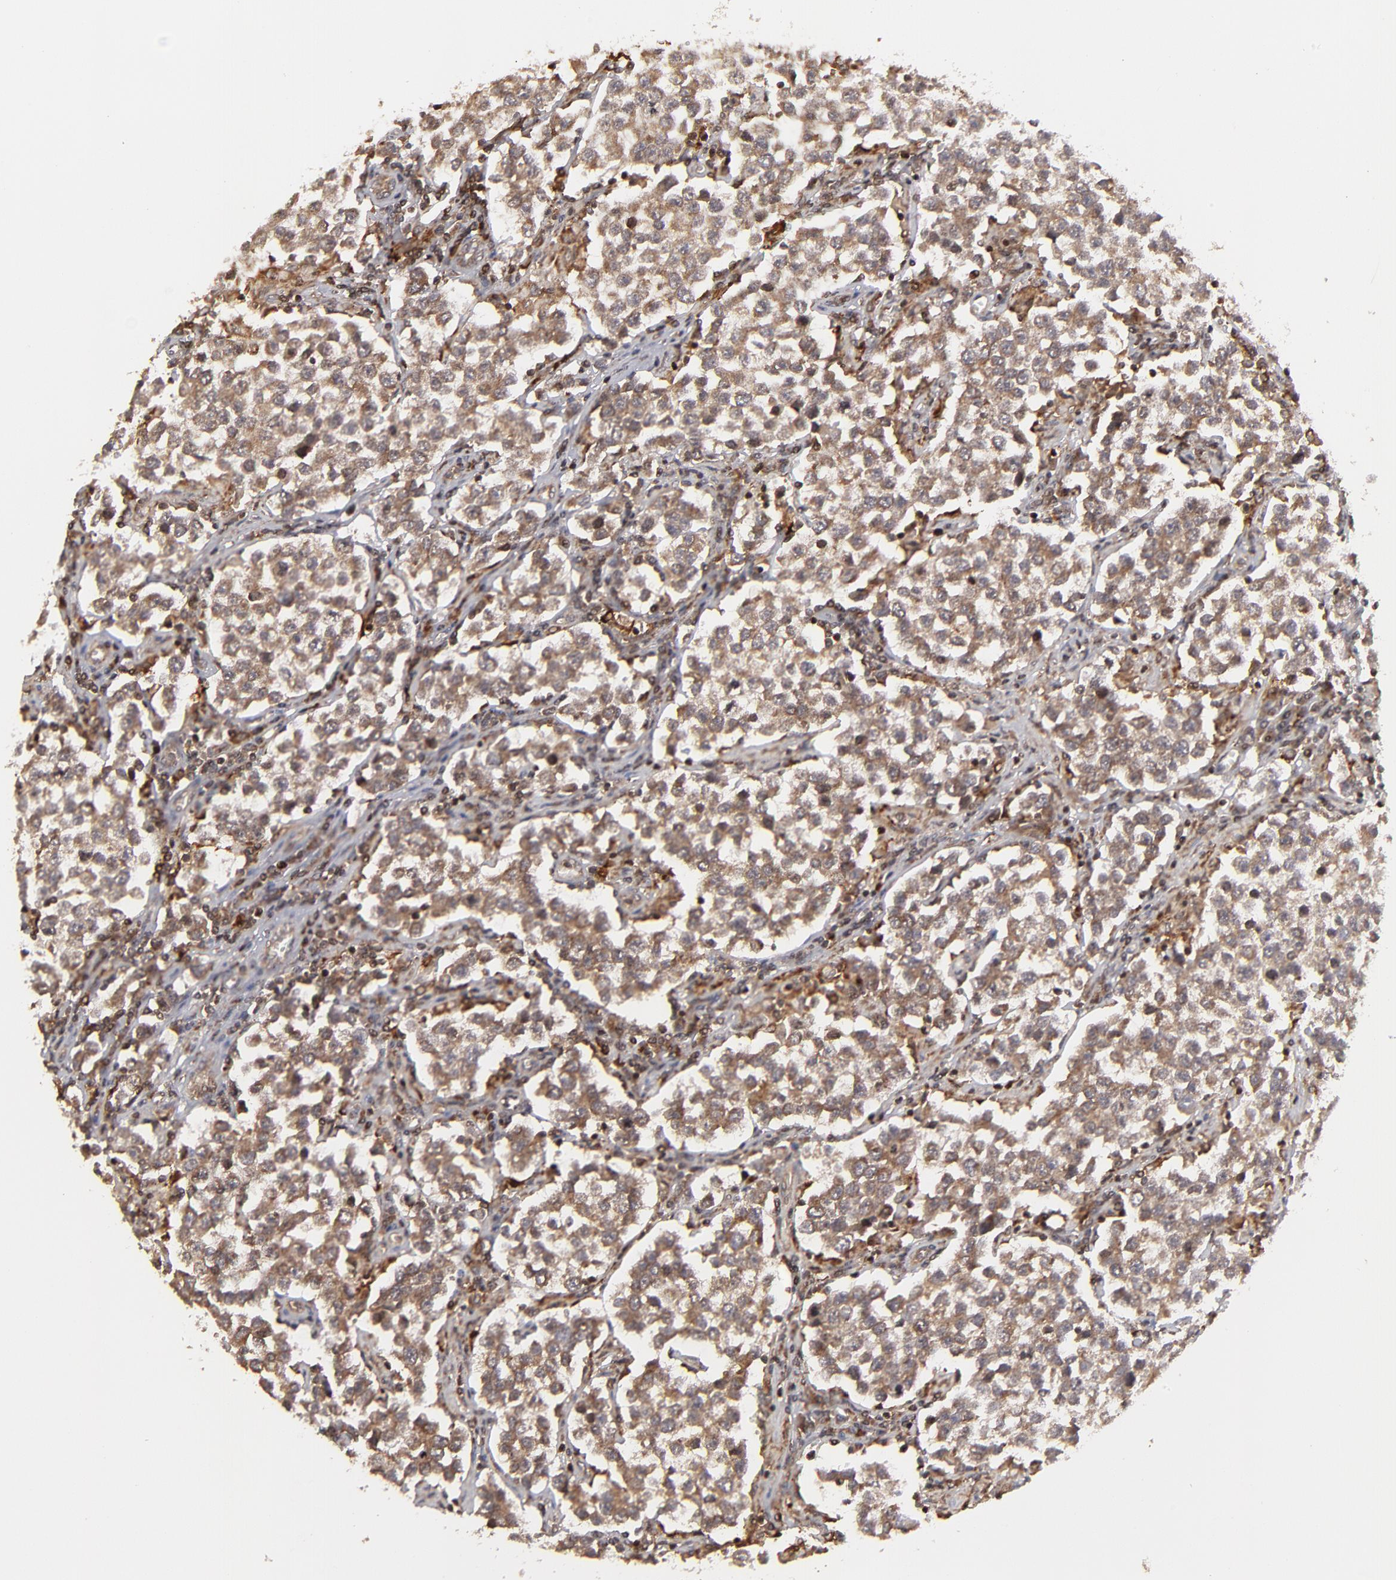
{"staining": {"intensity": "strong", "quantity": ">75%", "location": "cytoplasmic/membranous,nuclear"}, "tissue": "testis cancer", "cell_type": "Tumor cells", "image_type": "cancer", "snomed": [{"axis": "morphology", "description": "Seminoma, NOS"}, {"axis": "topography", "description": "Testis"}], "caption": "This histopathology image reveals immunohistochemistry staining of human testis cancer, with high strong cytoplasmic/membranous and nuclear positivity in about >75% of tumor cells.", "gene": "RGS6", "patient": {"sex": "male", "age": 36}}